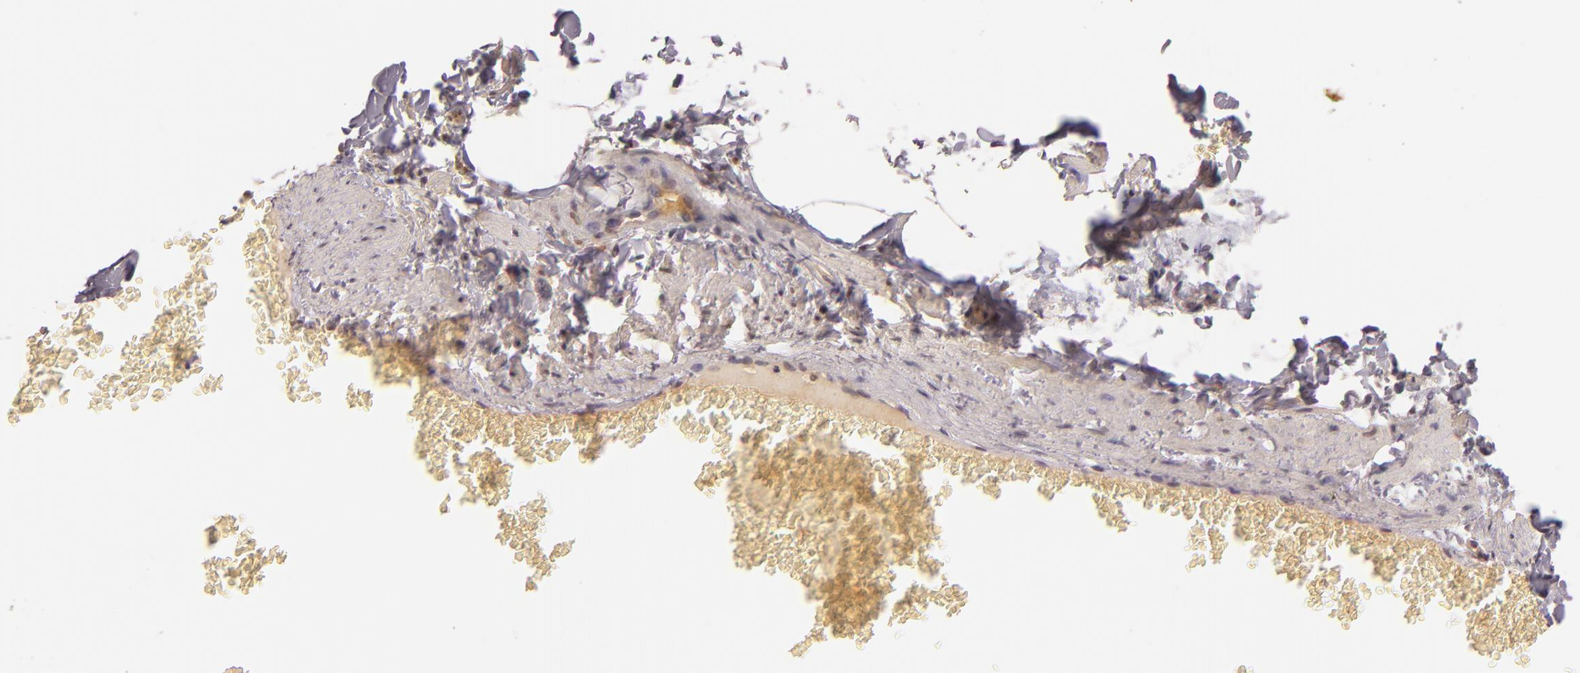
{"staining": {"intensity": "negative", "quantity": "none", "location": "none"}, "tissue": "adipose tissue", "cell_type": "Adipocytes", "image_type": "normal", "snomed": [{"axis": "morphology", "description": "Normal tissue, NOS"}, {"axis": "topography", "description": "Vascular tissue"}], "caption": "High magnification brightfield microscopy of normal adipose tissue stained with DAB (3,3'-diaminobenzidine) (brown) and counterstained with hematoxylin (blue): adipocytes show no significant positivity.", "gene": "CASP8", "patient": {"sex": "male", "age": 41}}